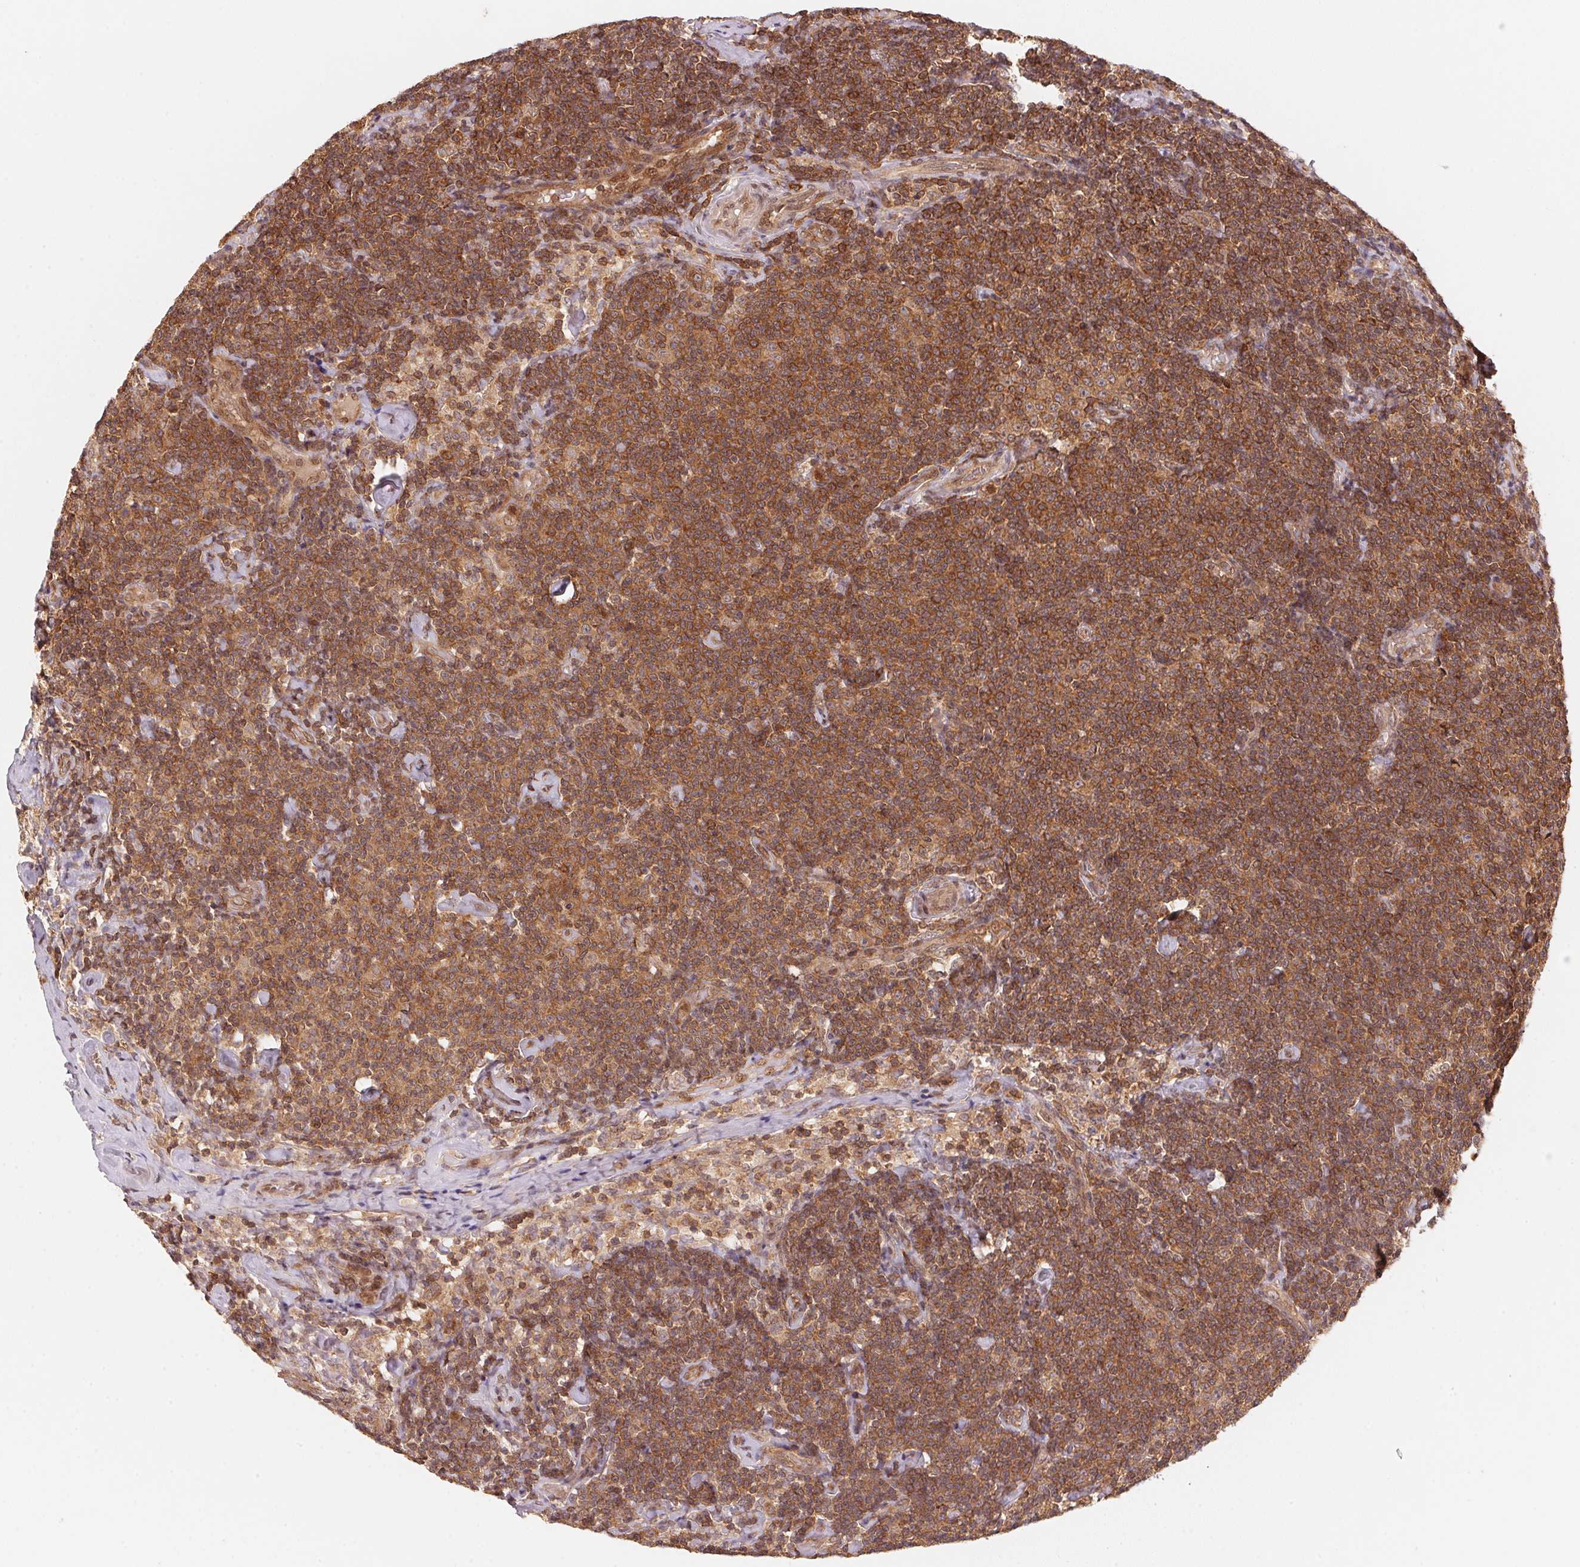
{"staining": {"intensity": "strong", "quantity": ">75%", "location": "cytoplasmic/membranous"}, "tissue": "lymphoma", "cell_type": "Tumor cells", "image_type": "cancer", "snomed": [{"axis": "morphology", "description": "Malignant lymphoma, non-Hodgkin's type, Low grade"}, {"axis": "topography", "description": "Lymph node"}], "caption": "The image exhibits immunohistochemical staining of lymphoma. There is strong cytoplasmic/membranous positivity is identified in about >75% of tumor cells.", "gene": "CCDC102B", "patient": {"sex": "male", "age": 81}}